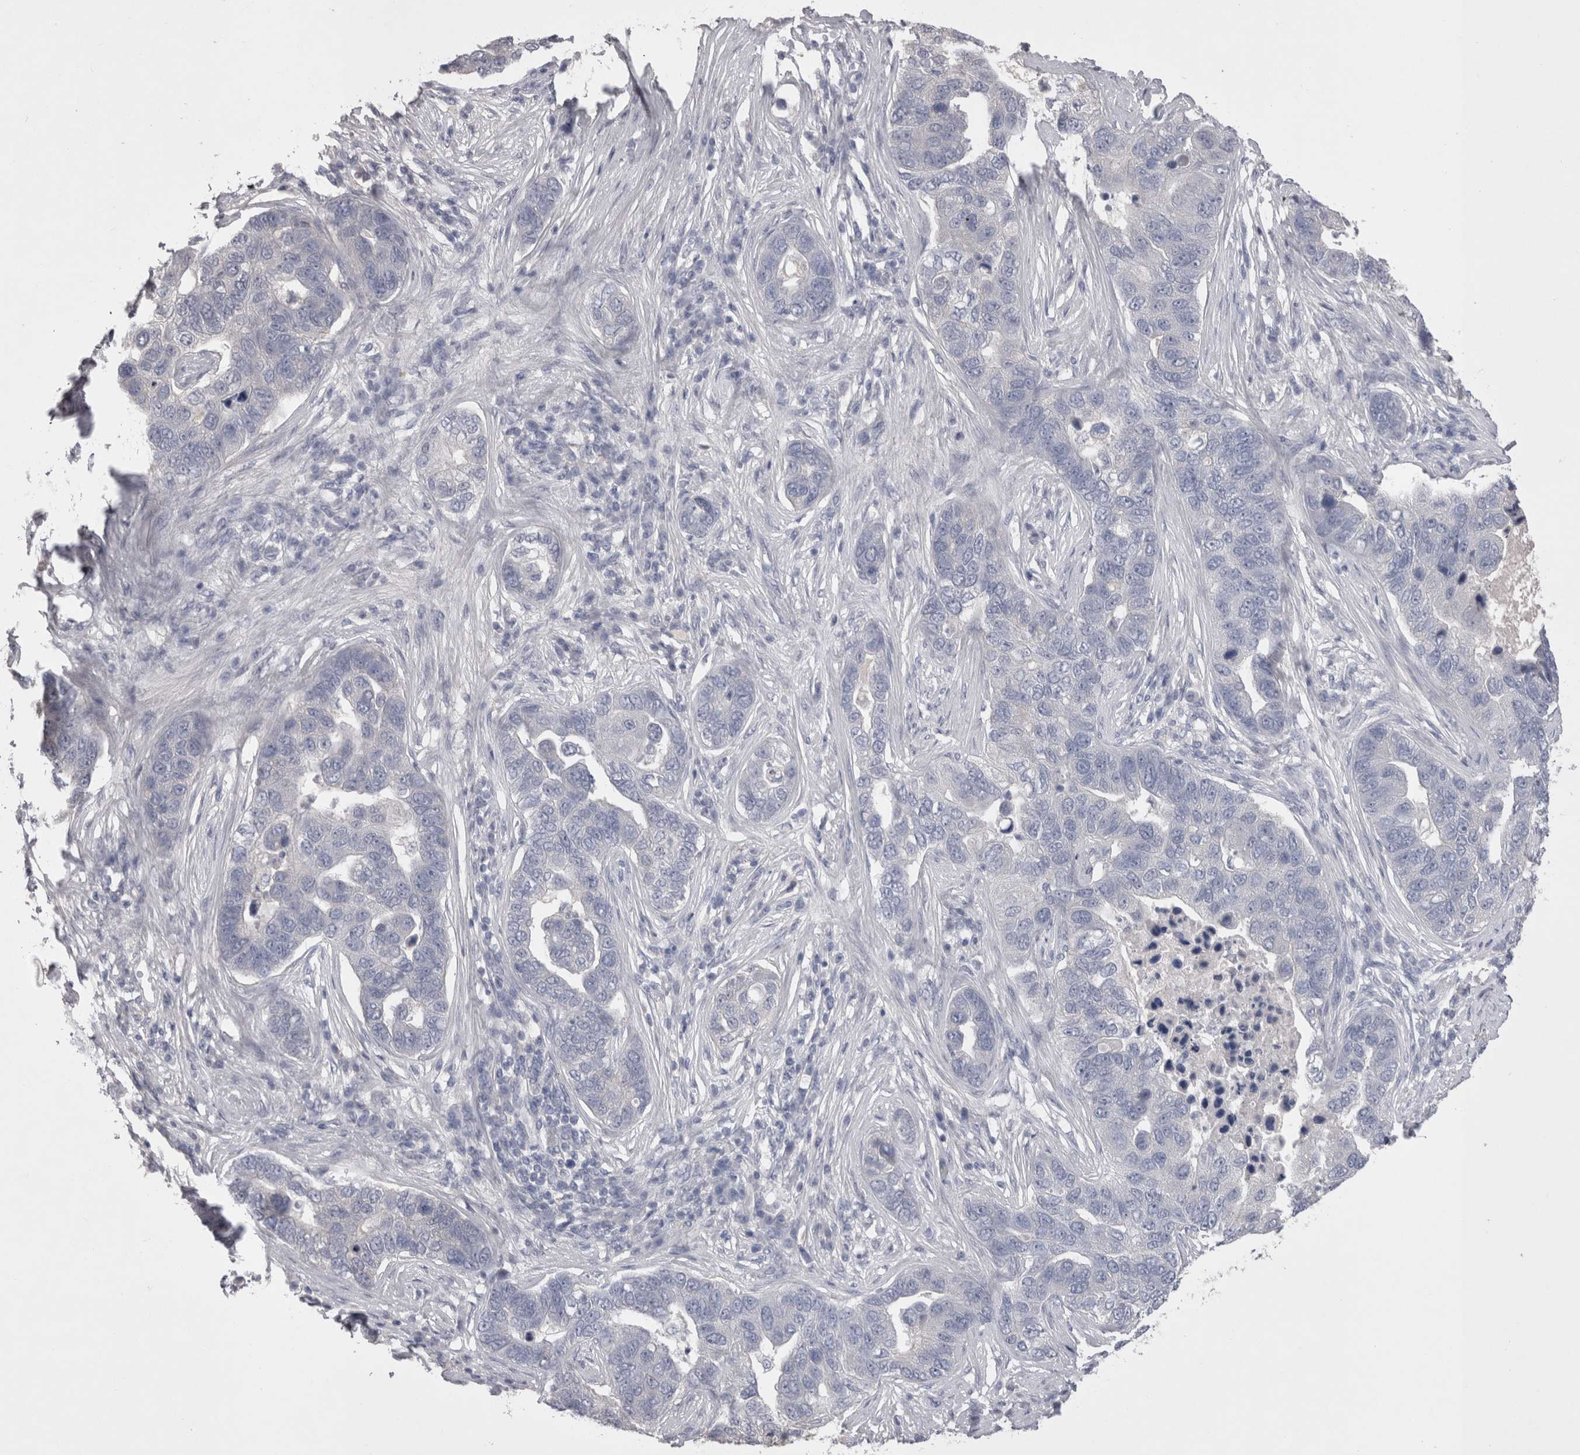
{"staining": {"intensity": "negative", "quantity": "none", "location": "none"}, "tissue": "pancreatic cancer", "cell_type": "Tumor cells", "image_type": "cancer", "snomed": [{"axis": "morphology", "description": "Adenocarcinoma, NOS"}, {"axis": "topography", "description": "Pancreas"}], "caption": "Tumor cells show no significant staining in adenocarcinoma (pancreatic).", "gene": "ADAM2", "patient": {"sex": "female", "age": 61}}